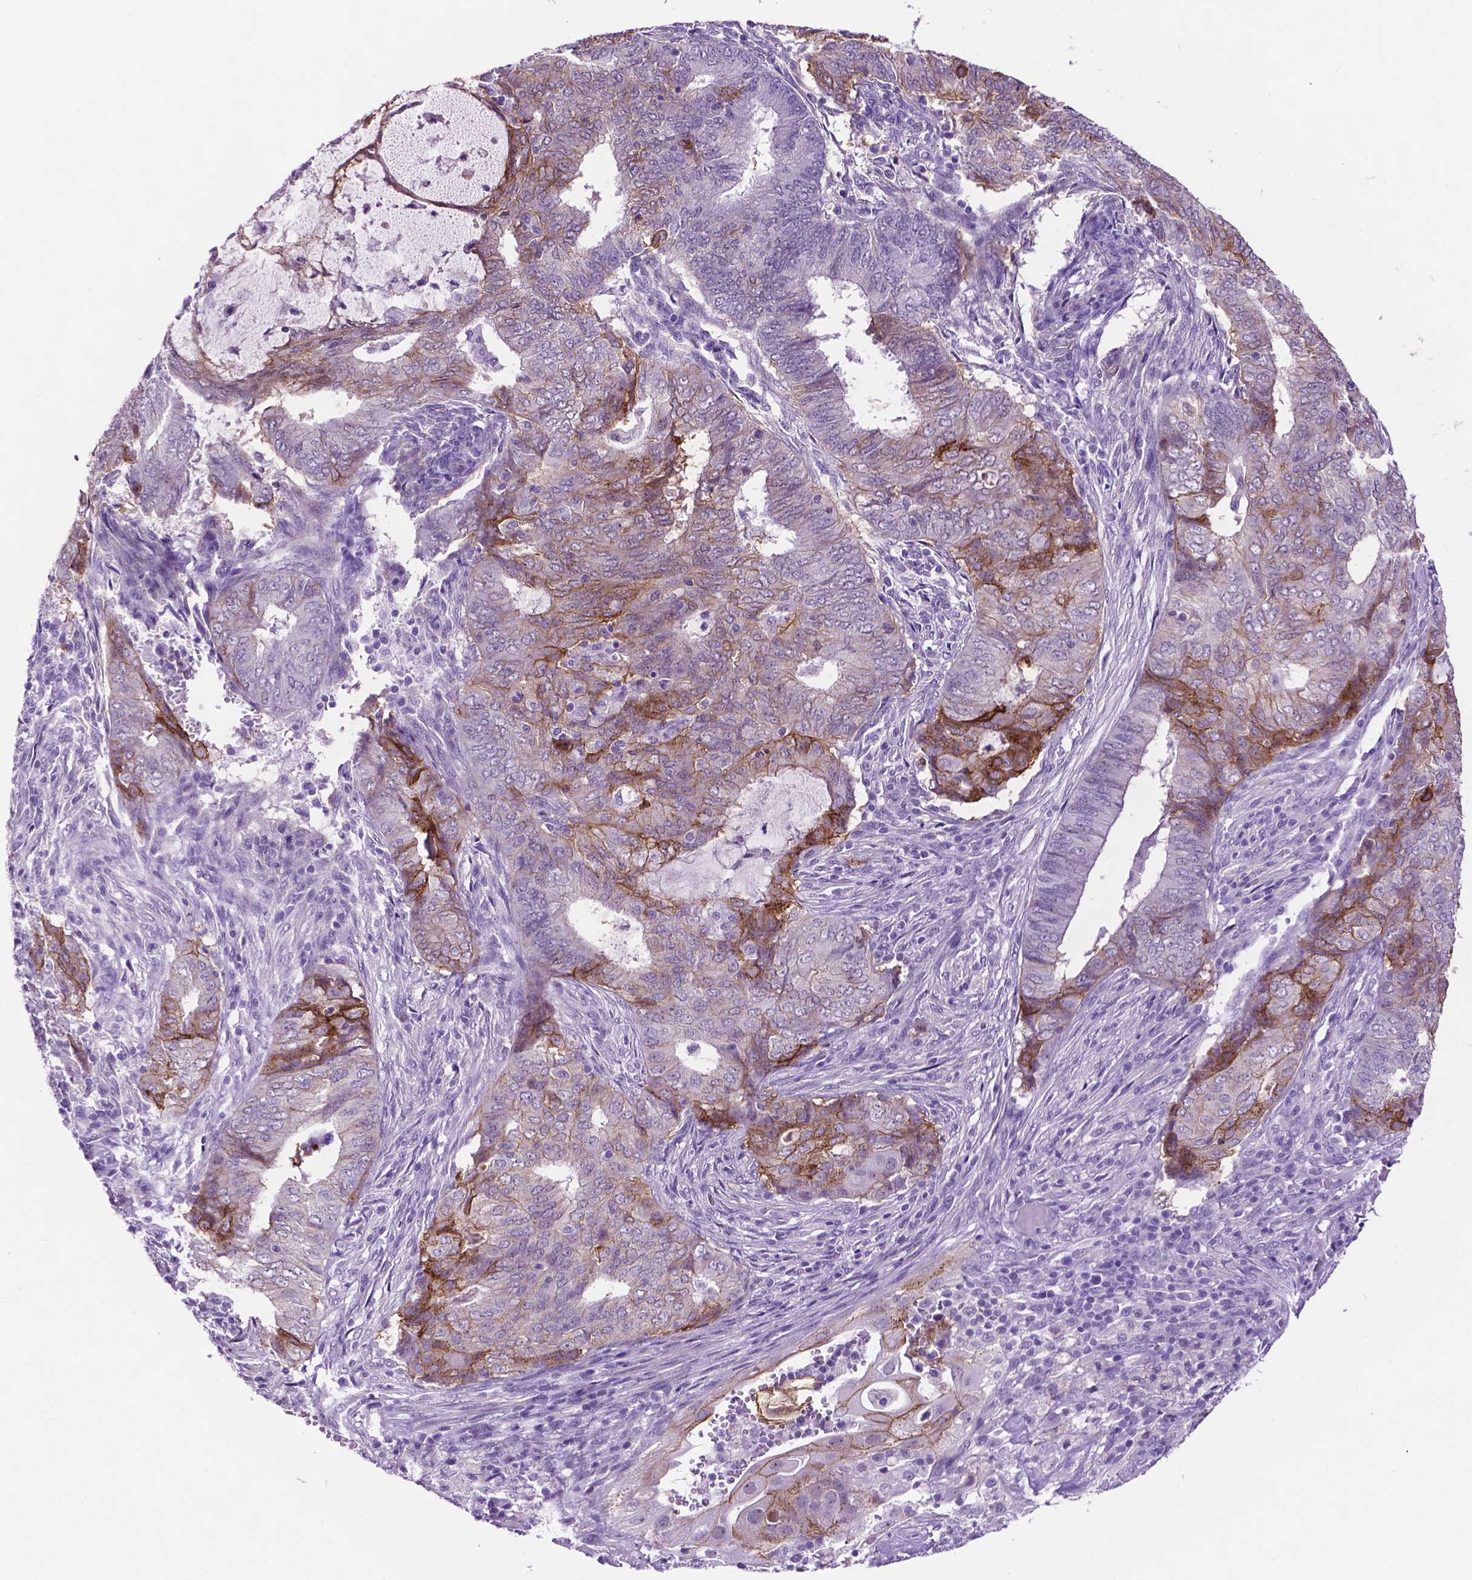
{"staining": {"intensity": "moderate", "quantity": "<25%", "location": "cytoplasmic/membranous"}, "tissue": "endometrial cancer", "cell_type": "Tumor cells", "image_type": "cancer", "snomed": [{"axis": "morphology", "description": "Adenocarcinoma, NOS"}, {"axis": "topography", "description": "Endometrium"}], "caption": "Protein staining shows moderate cytoplasmic/membranous staining in approximately <25% of tumor cells in endometrial cancer. The staining is performed using DAB brown chromogen to label protein expression. The nuclei are counter-stained blue using hematoxylin.", "gene": "TACSTD2", "patient": {"sex": "female", "age": 62}}